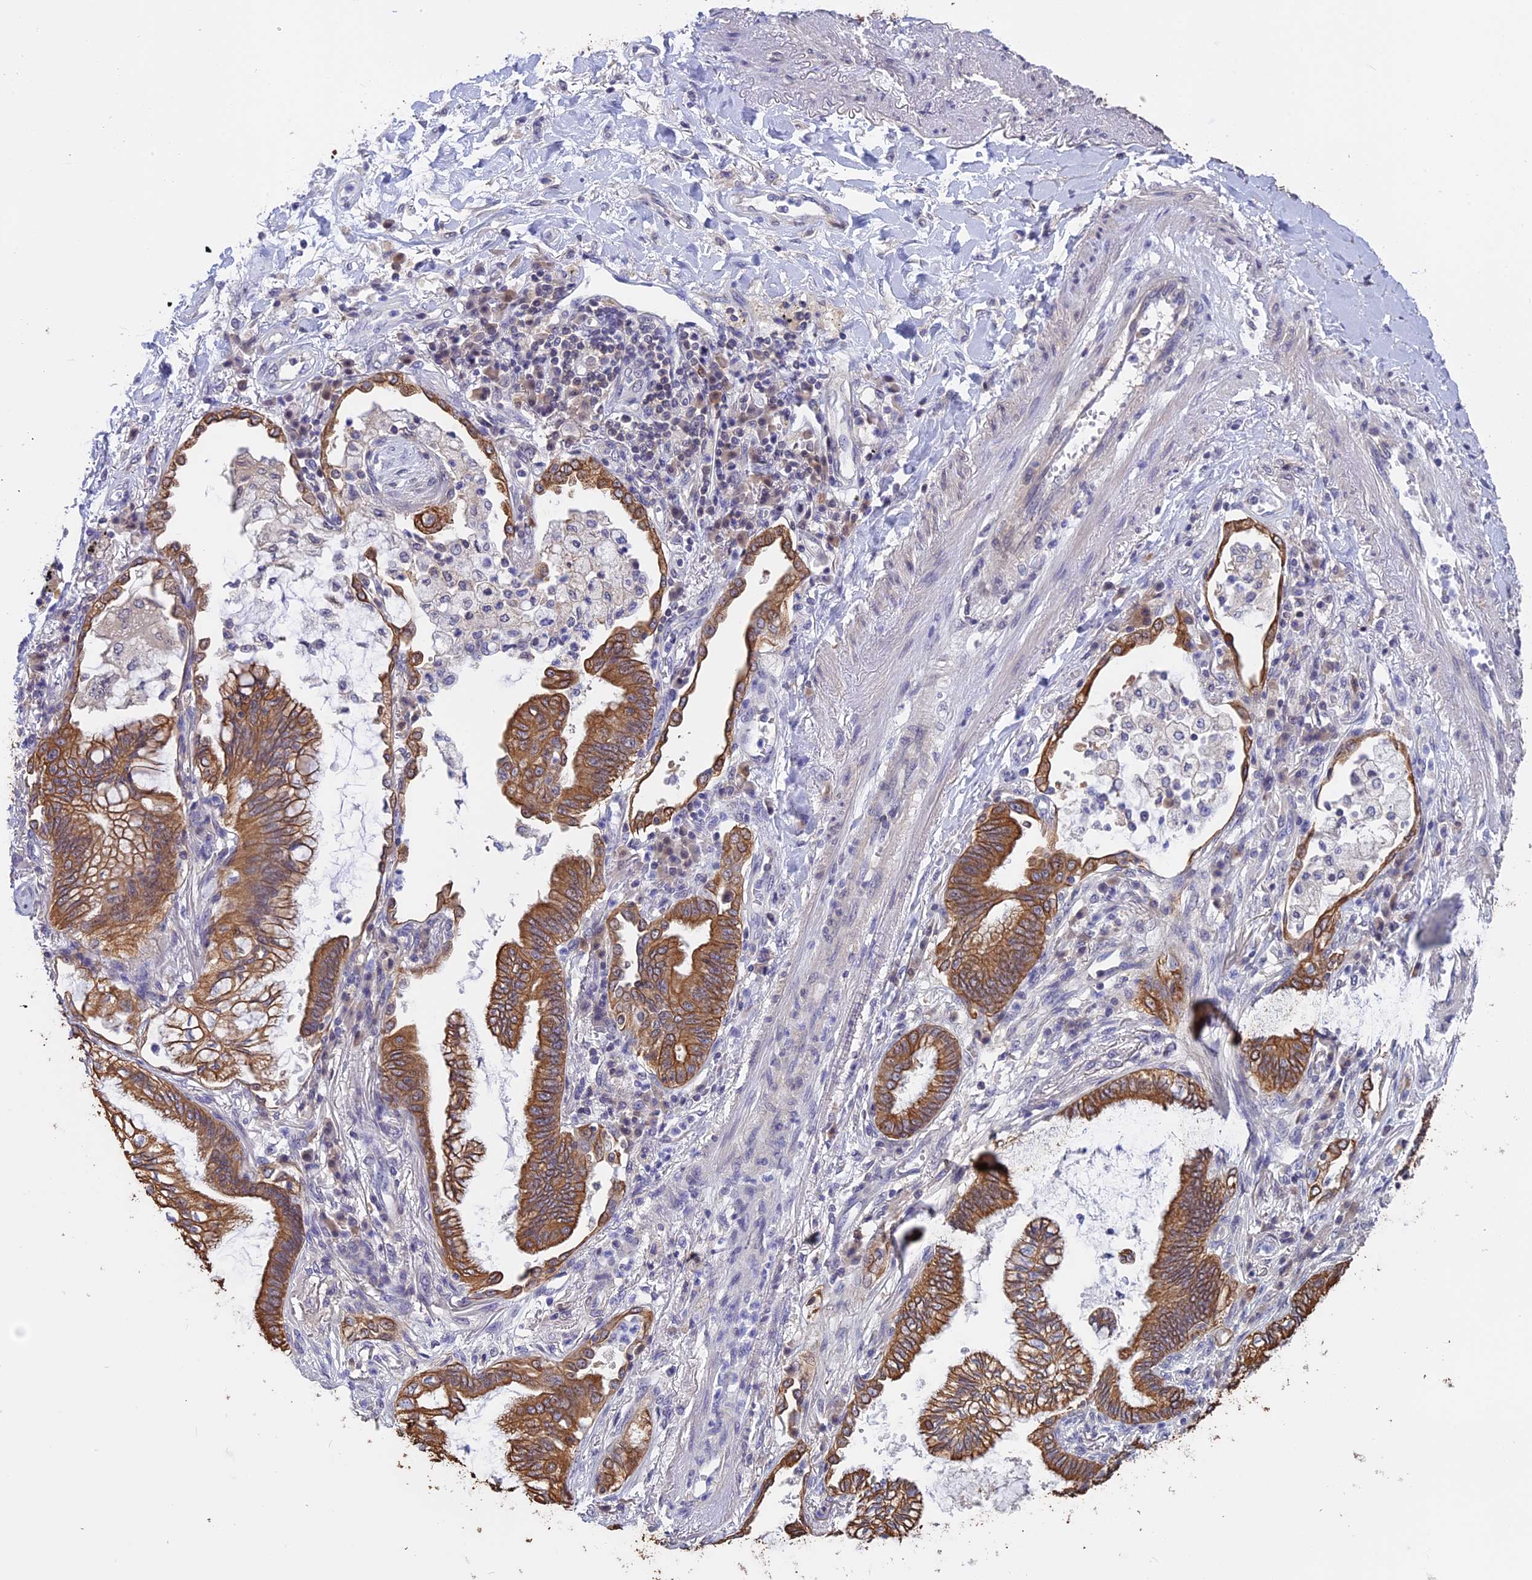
{"staining": {"intensity": "moderate", "quantity": ">75%", "location": "cytoplasmic/membranous"}, "tissue": "lung cancer", "cell_type": "Tumor cells", "image_type": "cancer", "snomed": [{"axis": "morphology", "description": "Adenocarcinoma, NOS"}, {"axis": "topography", "description": "Lung"}], "caption": "This is an image of immunohistochemistry (IHC) staining of lung cancer (adenocarcinoma), which shows moderate expression in the cytoplasmic/membranous of tumor cells.", "gene": "STUB1", "patient": {"sex": "female", "age": 70}}